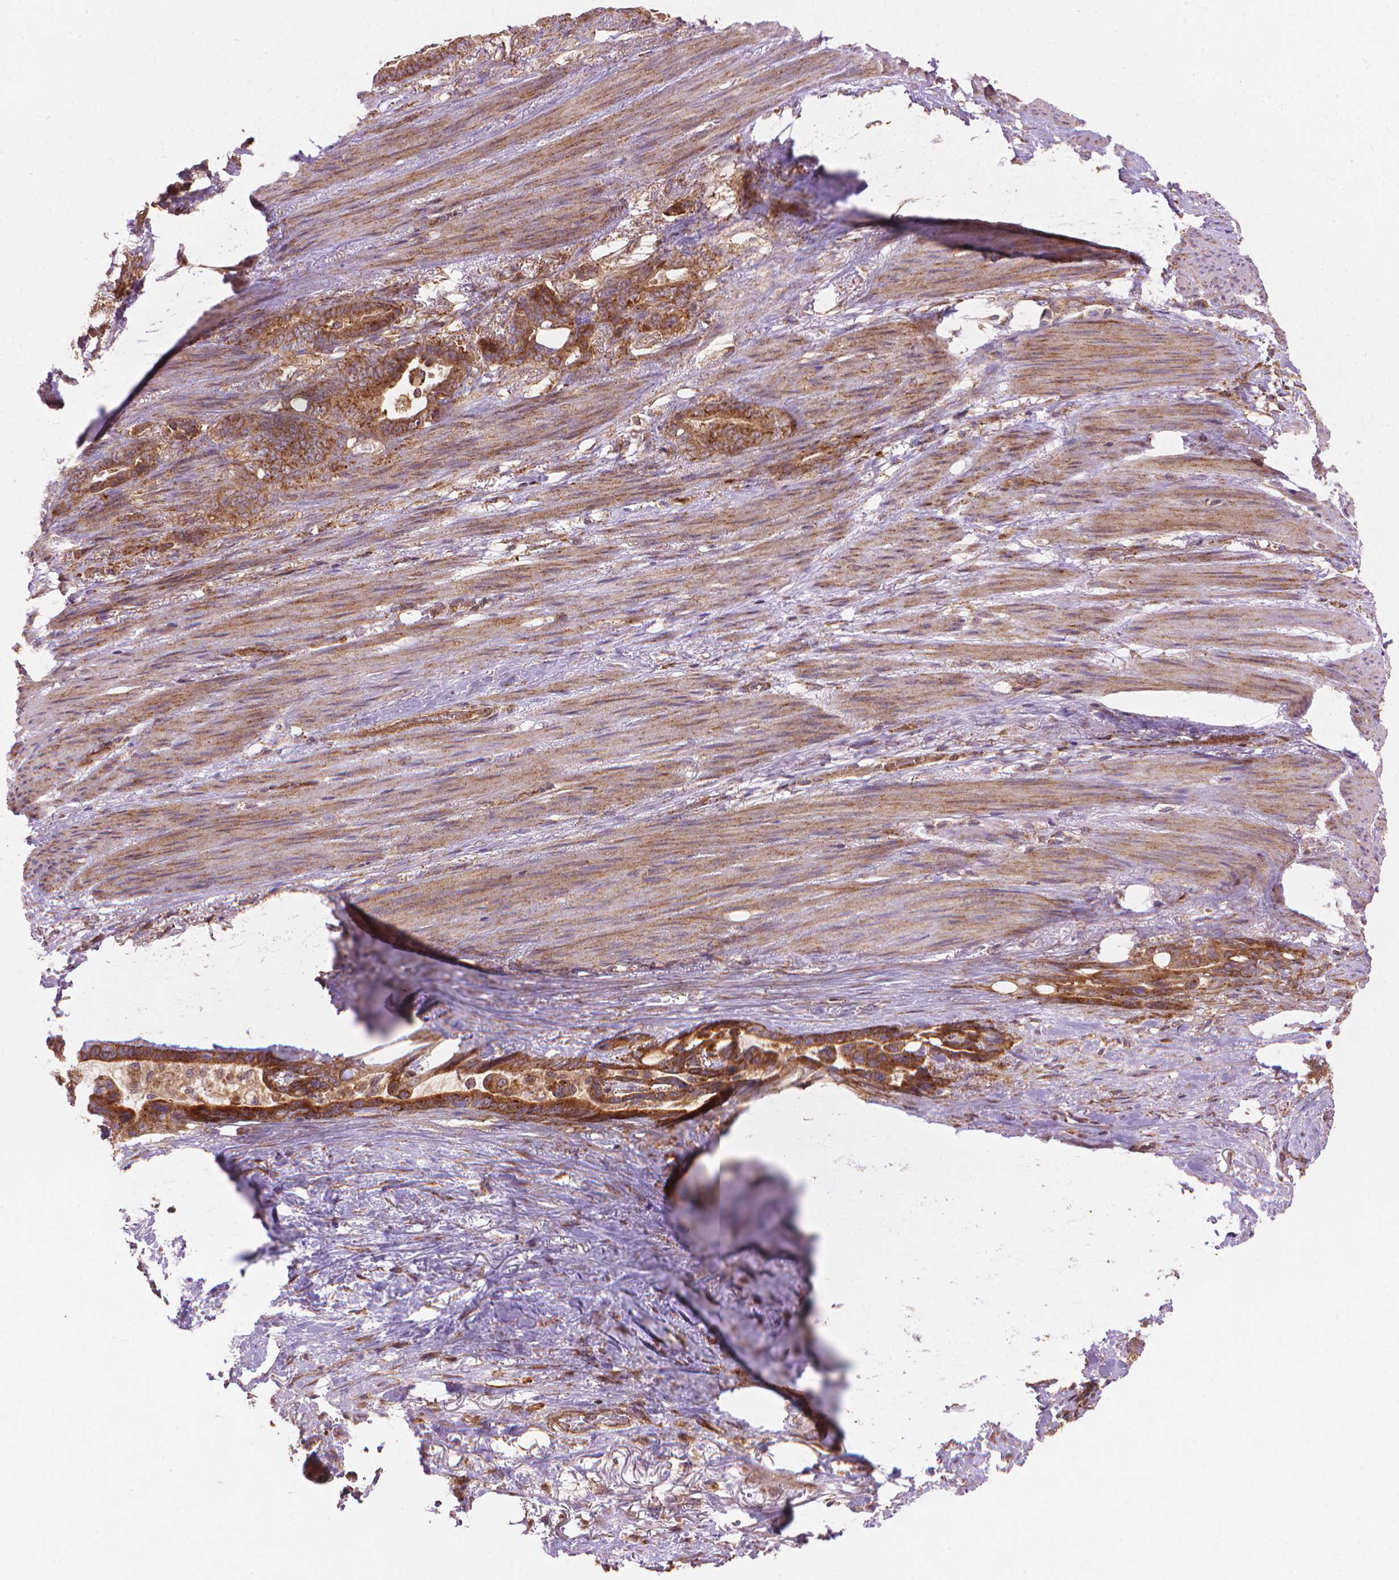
{"staining": {"intensity": "moderate", "quantity": ">75%", "location": "cytoplasmic/membranous"}, "tissue": "stomach cancer", "cell_type": "Tumor cells", "image_type": "cancer", "snomed": [{"axis": "morphology", "description": "Normal tissue, NOS"}, {"axis": "morphology", "description": "Adenocarcinoma, NOS"}, {"axis": "topography", "description": "Esophagus"}, {"axis": "topography", "description": "Stomach, upper"}], "caption": "Stomach cancer (adenocarcinoma) was stained to show a protein in brown. There is medium levels of moderate cytoplasmic/membranous staining in approximately >75% of tumor cells. Immunohistochemistry stains the protein of interest in brown and the nuclei are stained blue.", "gene": "VARS2", "patient": {"sex": "male", "age": 62}}